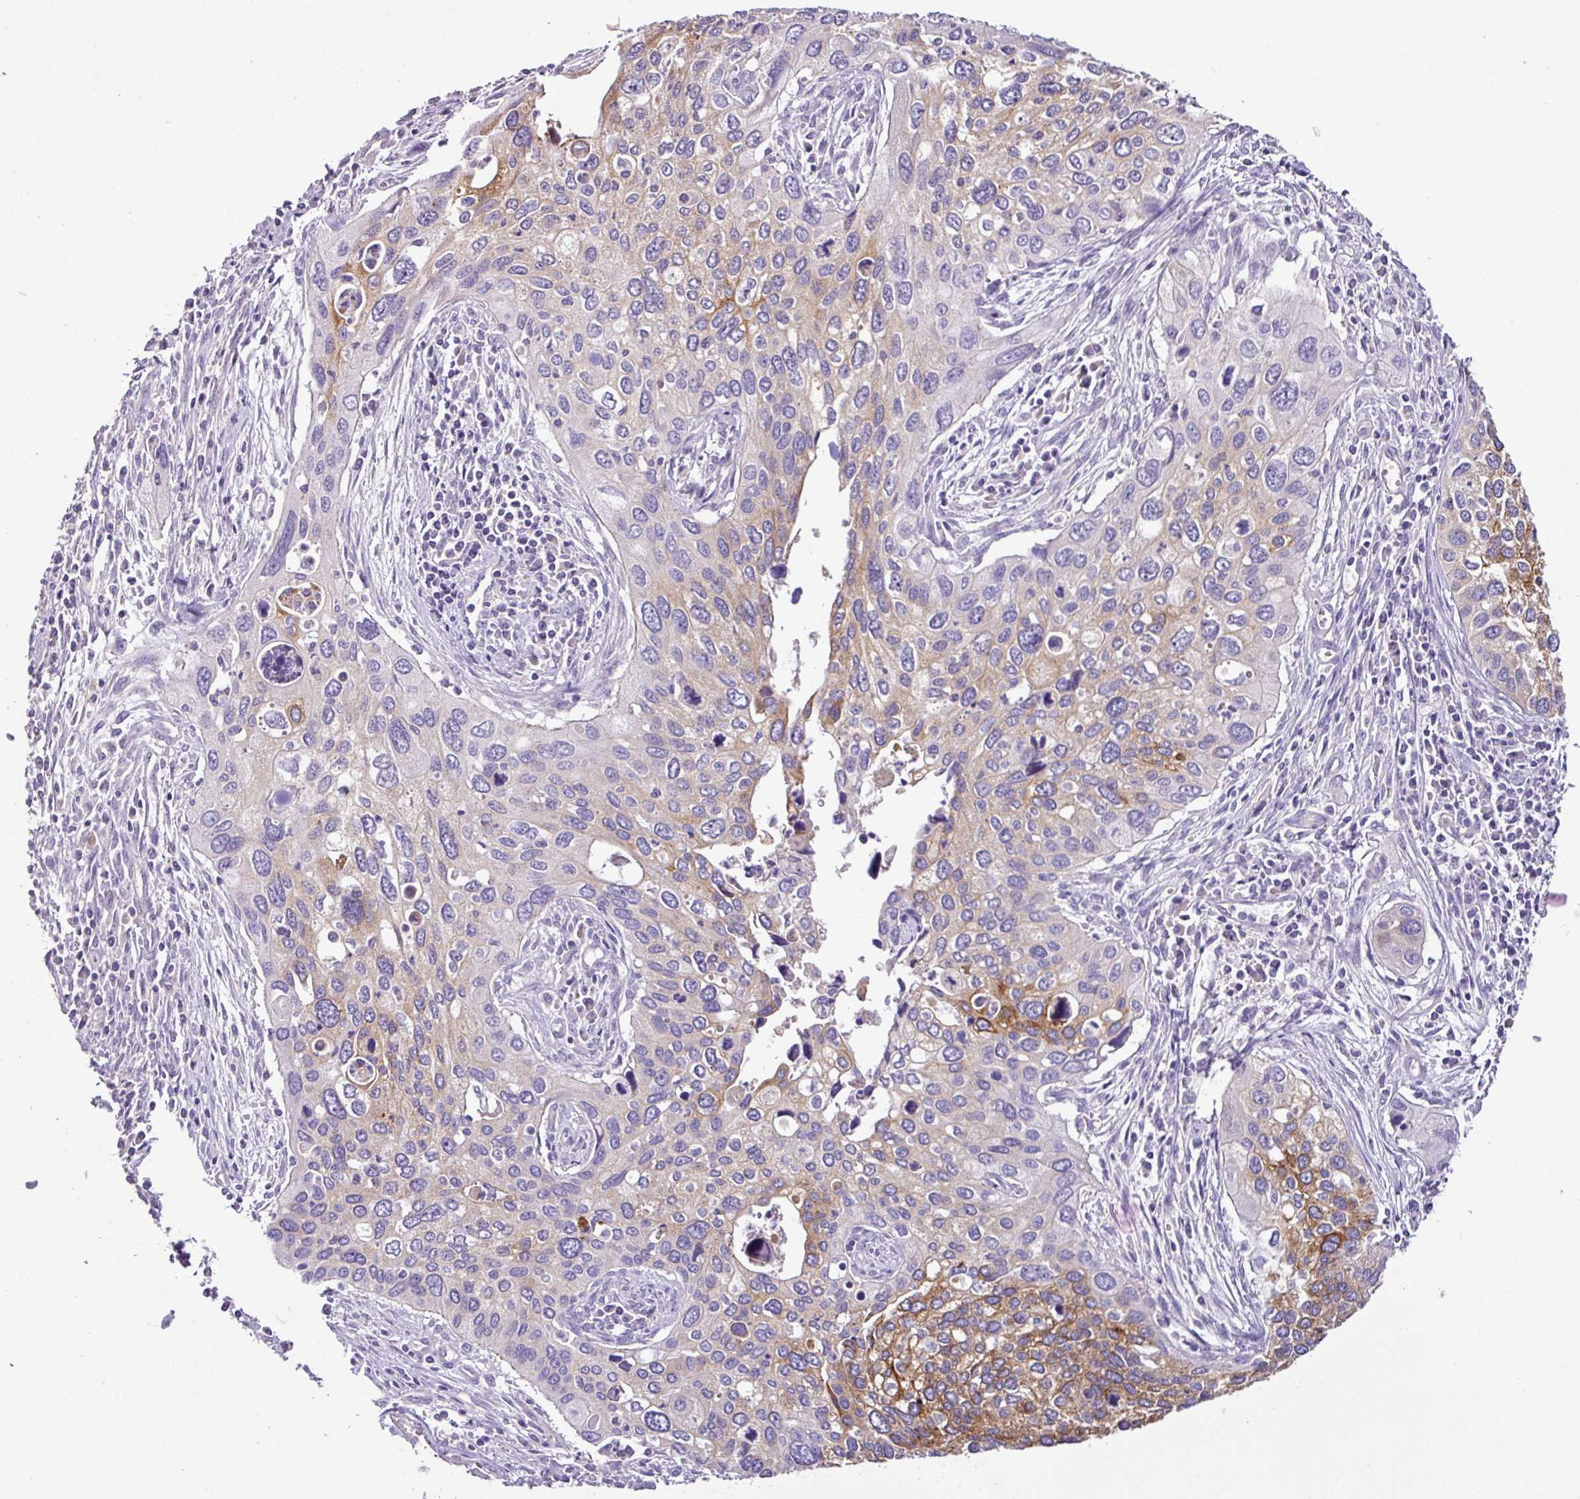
{"staining": {"intensity": "moderate", "quantity": "<25%", "location": "cytoplasmic/membranous"}, "tissue": "cervical cancer", "cell_type": "Tumor cells", "image_type": "cancer", "snomed": [{"axis": "morphology", "description": "Squamous cell carcinoma, NOS"}, {"axis": "topography", "description": "Cervix"}], "caption": "Tumor cells exhibit low levels of moderate cytoplasmic/membranous staining in approximately <25% of cells in cervical cancer.", "gene": "AGR3", "patient": {"sex": "female", "age": 55}}